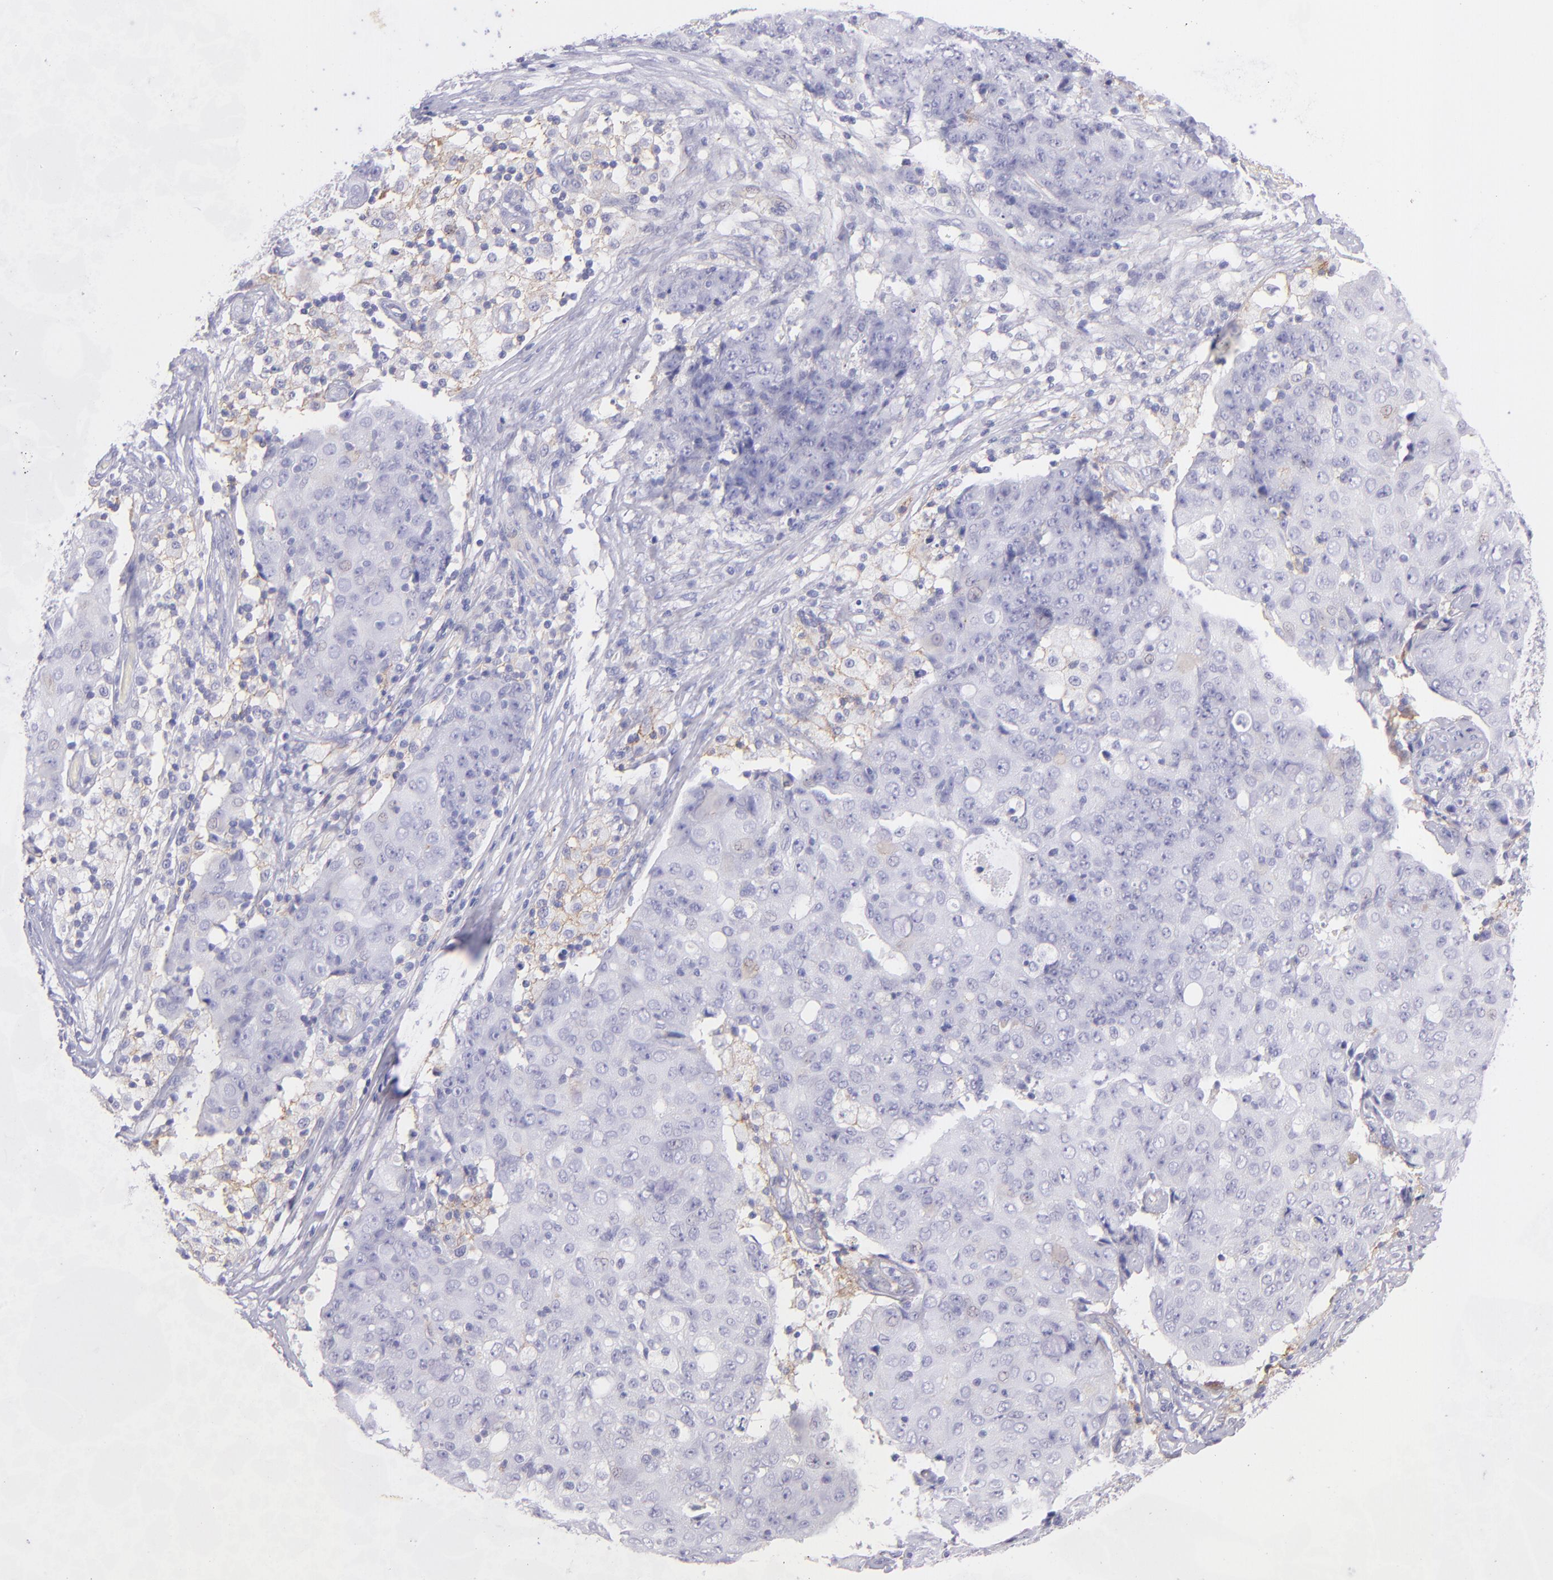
{"staining": {"intensity": "negative", "quantity": "none", "location": "none"}, "tissue": "ovarian cancer", "cell_type": "Tumor cells", "image_type": "cancer", "snomed": [{"axis": "morphology", "description": "Carcinoma, endometroid"}, {"axis": "topography", "description": "Ovary"}], "caption": "Immunohistochemistry (IHC) photomicrograph of neoplastic tissue: ovarian cancer stained with DAB demonstrates no significant protein staining in tumor cells.", "gene": "CD81", "patient": {"sex": "female", "age": 42}}